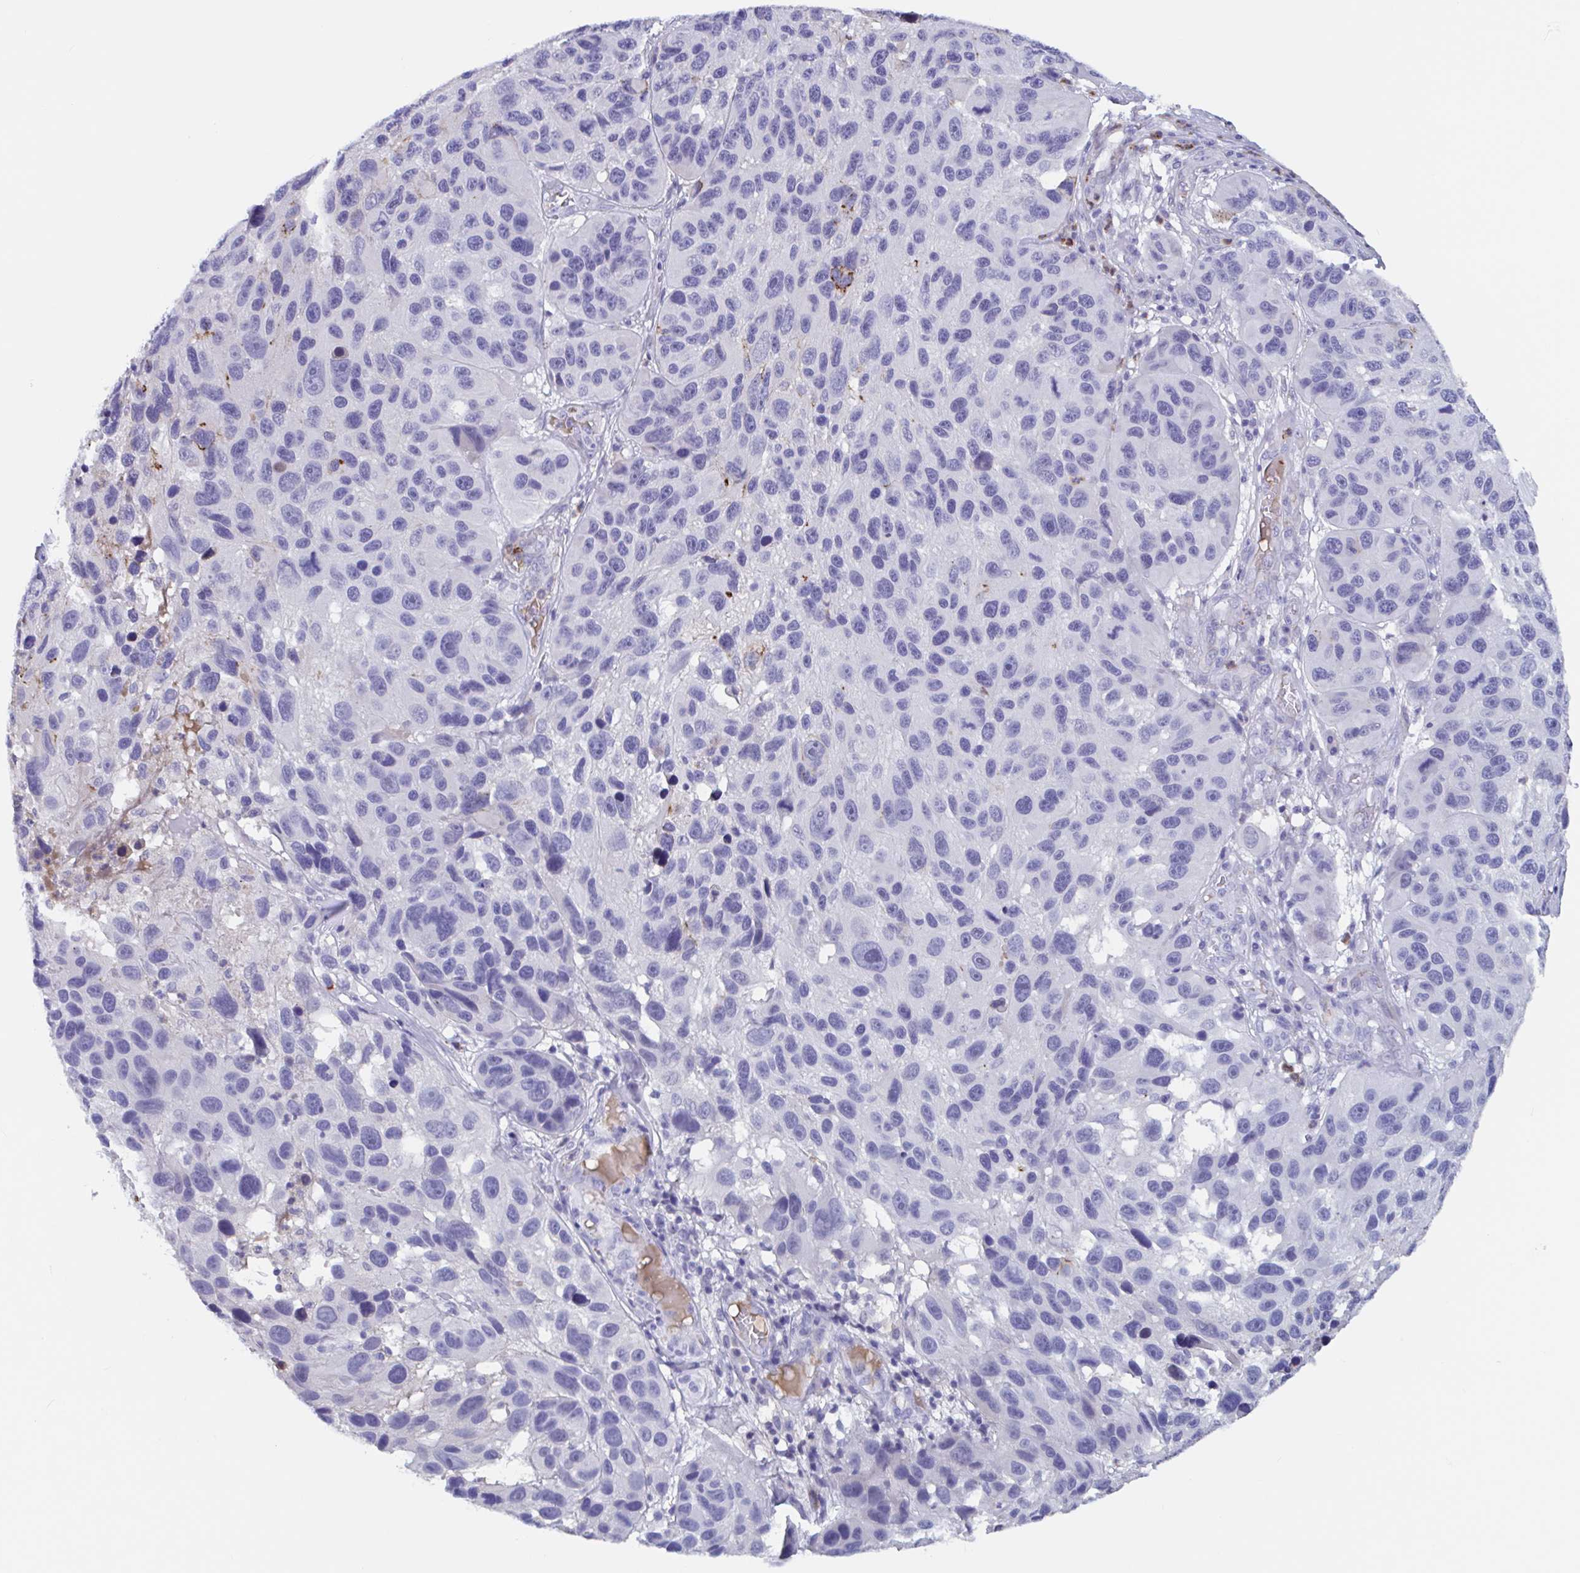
{"staining": {"intensity": "negative", "quantity": "none", "location": "none"}, "tissue": "melanoma", "cell_type": "Tumor cells", "image_type": "cancer", "snomed": [{"axis": "morphology", "description": "Malignant melanoma, NOS"}, {"axis": "topography", "description": "Skin"}], "caption": "Tumor cells are negative for protein expression in human melanoma. The staining is performed using DAB (3,3'-diaminobenzidine) brown chromogen with nuclei counter-stained in using hematoxylin.", "gene": "ZNHIT2", "patient": {"sex": "male", "age": 53}}